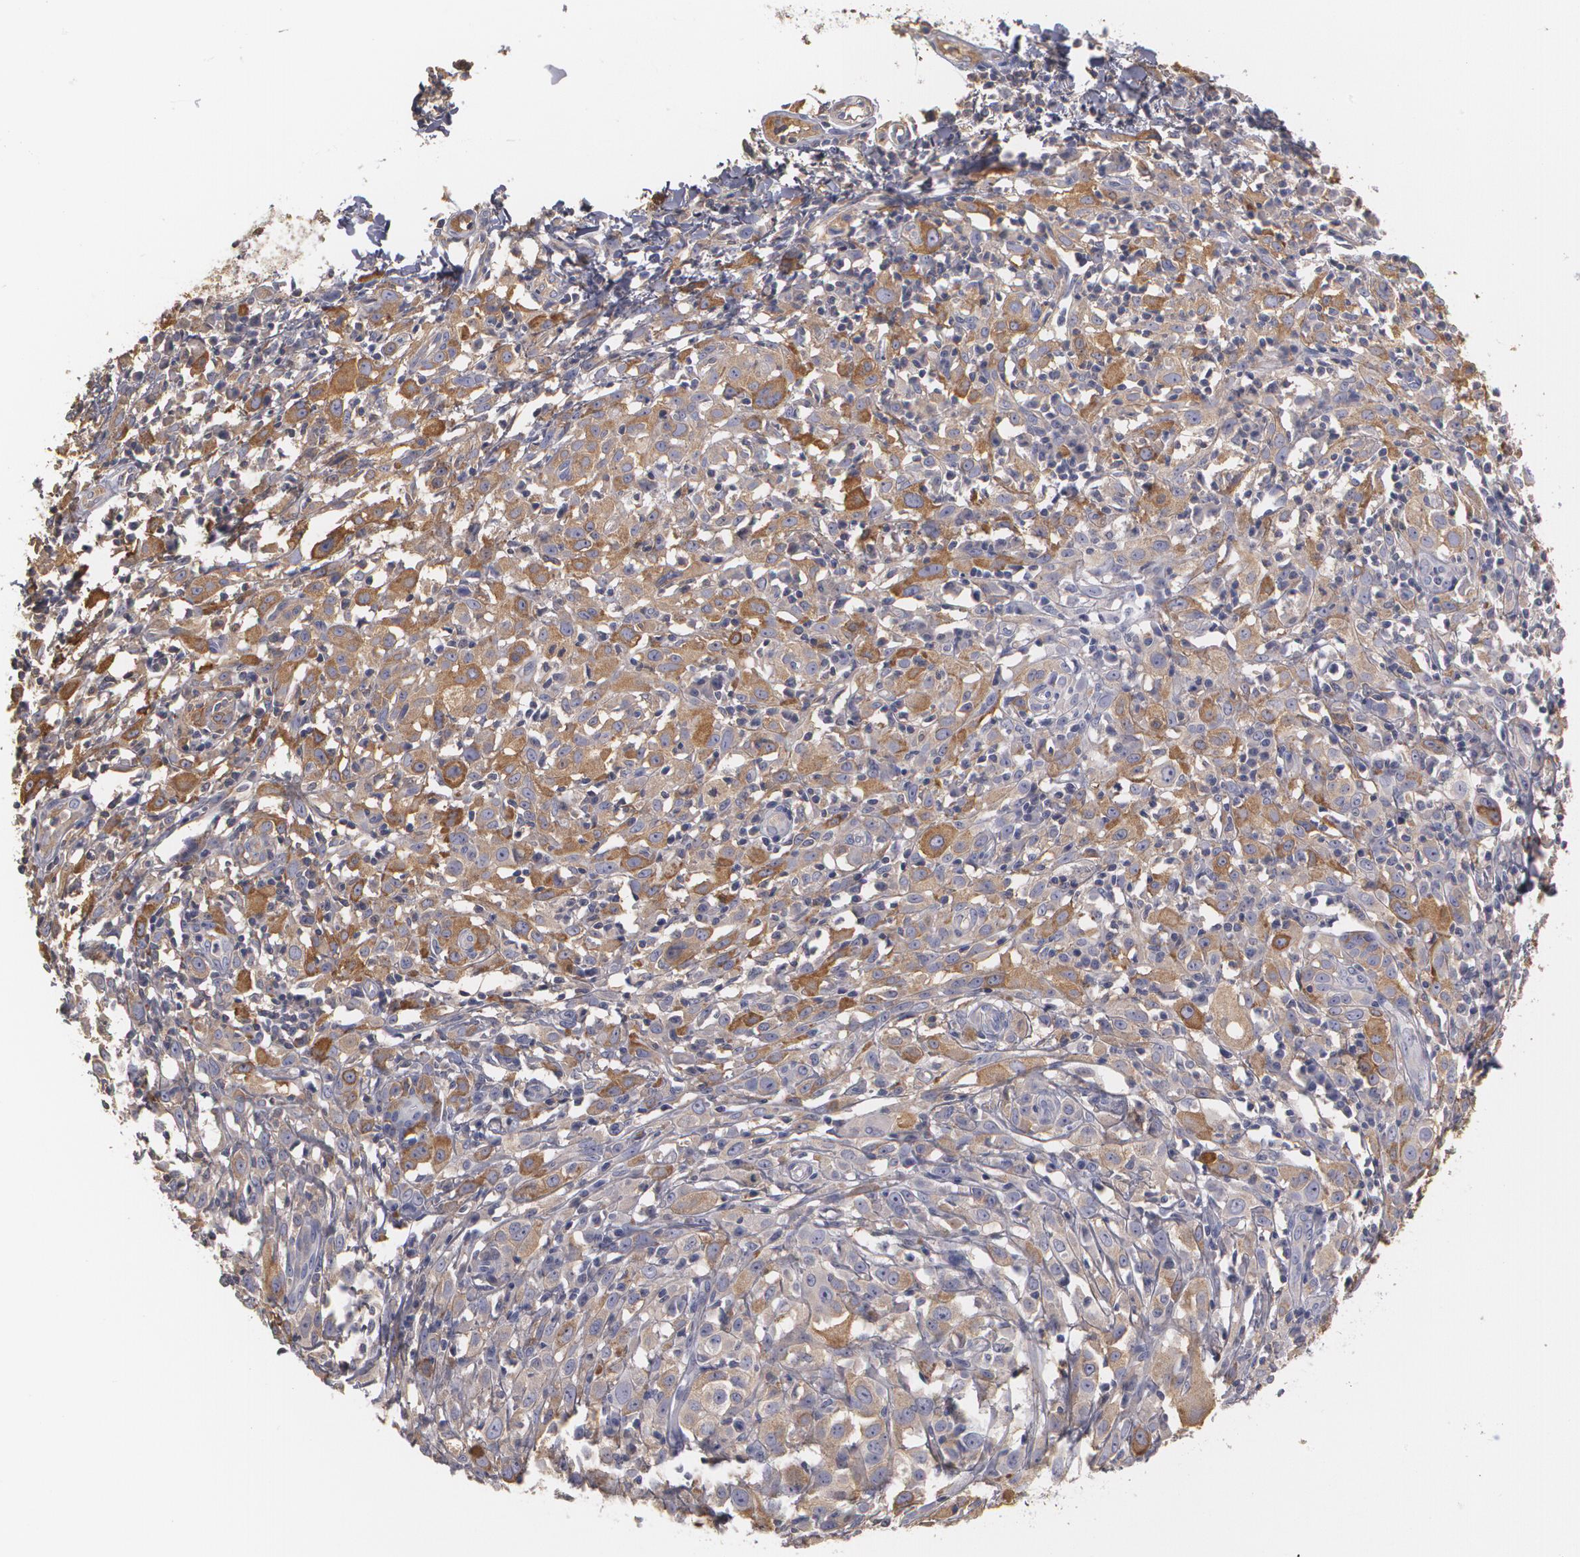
{"staining": {"intensity": "moderate", "quantity": "25%-75%", "location": "cytoplasmic/membranous"}, "tissue": "melanoma", "cell_type": "Tumor cells", "image_type": "cancer", "snomed": [{"axis": "morphology", "description": "Malignant melanoma, NOS"}, {"axis": "topography", "description": "Skin"}], "caption": "This is a histology image of immunohistochemistry staining of melanoma, which shows moderate expression in the cytoplasmic/membranous of tumor cells.", "gene": "SERPINA1", "patient": {"sex": "female", "age": 52}}